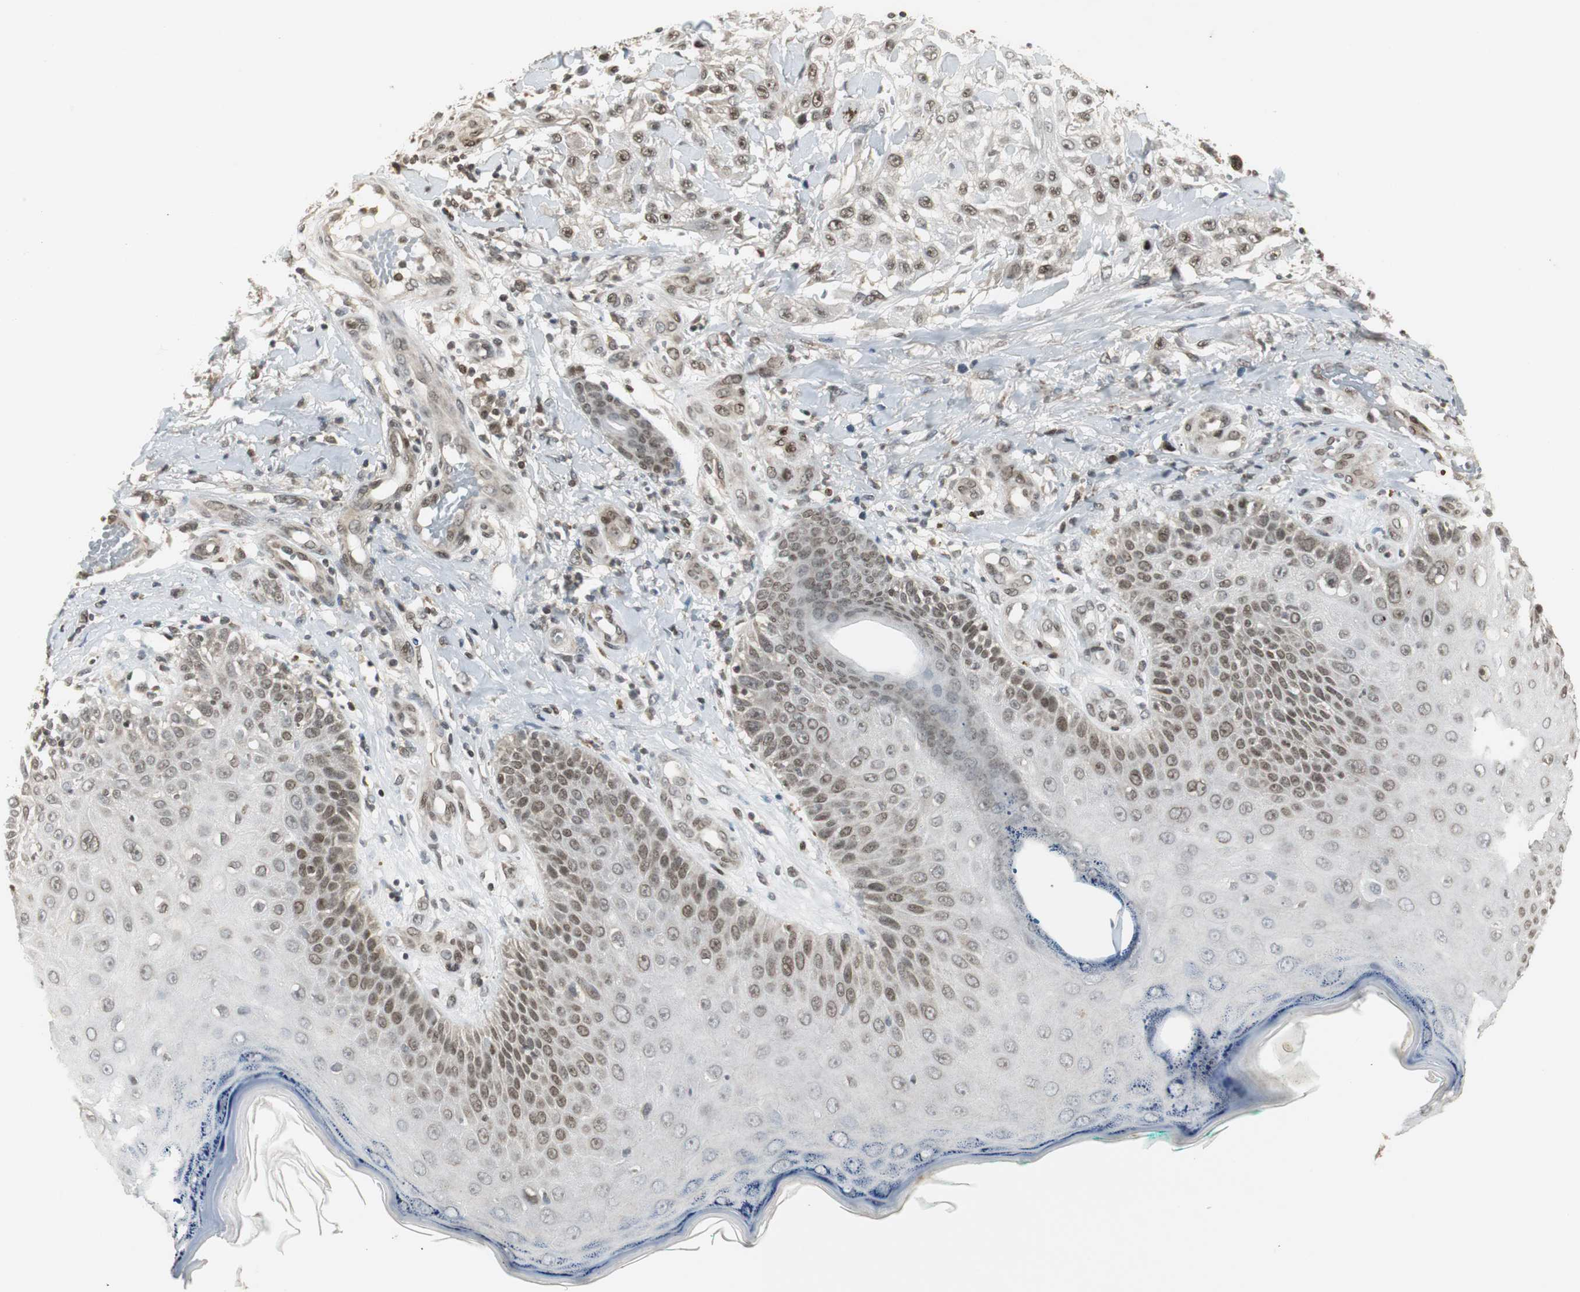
{"staining": {"intensity": "weak", "quantity": "25%-75%", "location": "nuclear"}, "tissue": "skin cancer", "cell_type": "Tumor cells", "image_type": "cancer", "snomed": [{"axis": "morphology", "description": "Squamous cell carcinoma, NOS"}, {"axis": "topography", "description": "Skin"}], "caption": "Protein positivity by IHC reveals weak nuclear staining in about 25%-75% of tumor cells in skin cancer.", "gene": "MPG", "patient": {"sex": "female", "age": 42}}